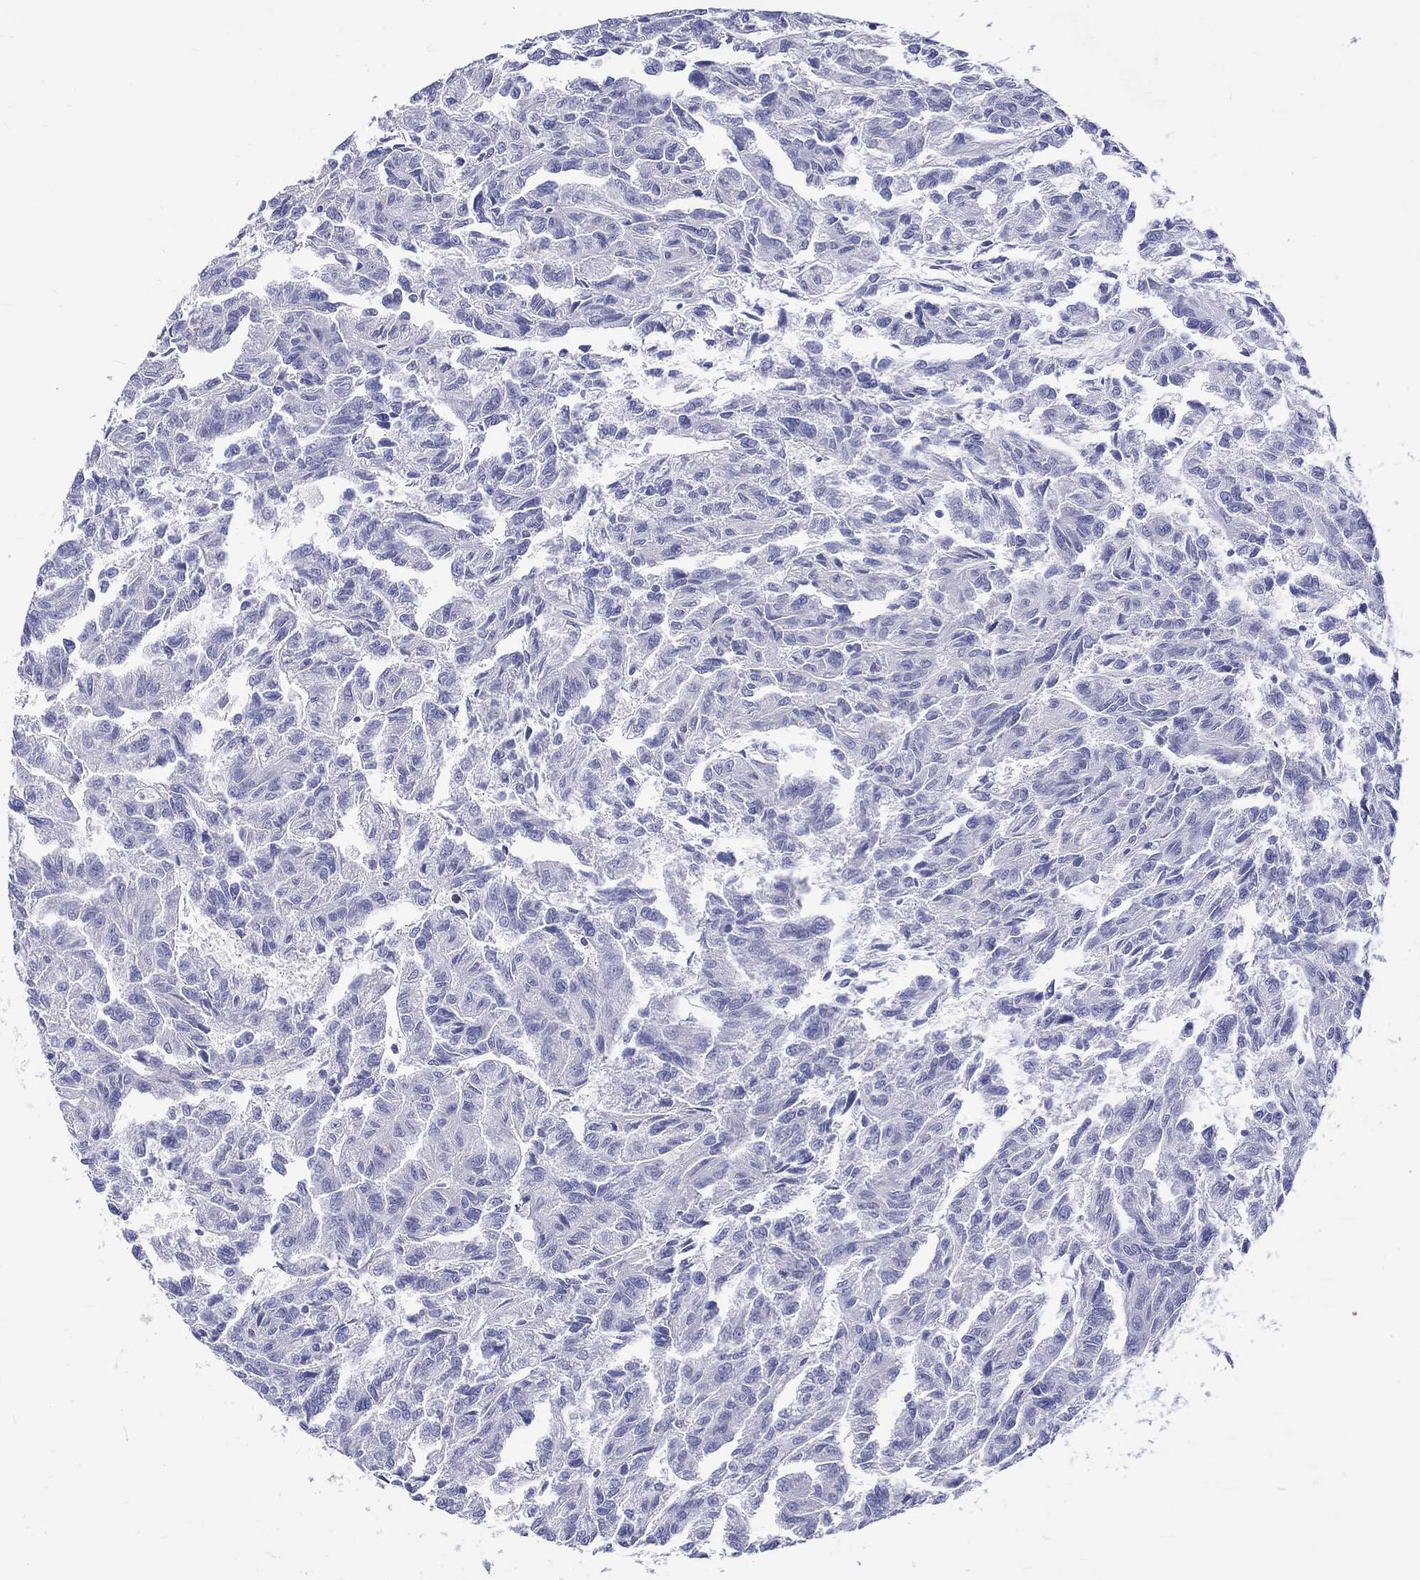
{"staining": {"intensity": "negative", "quantity": "none", "location": "none"}, "tissue": "renal cancer", "cell_type": "Tumor cells", "image_type": "cancer", "snomed": [{"axis": "morphology", "description": "Adenocarcinoma, NOS"}, {"axis": "topography", "description": "Kidney"}], "caption": "Immunohistochemical staining of human adenocarcinoma (renal) shows no significant staining in tumor cells.", "gene": "SH2D7", "patient": {"sex": "male", "age": 79}}